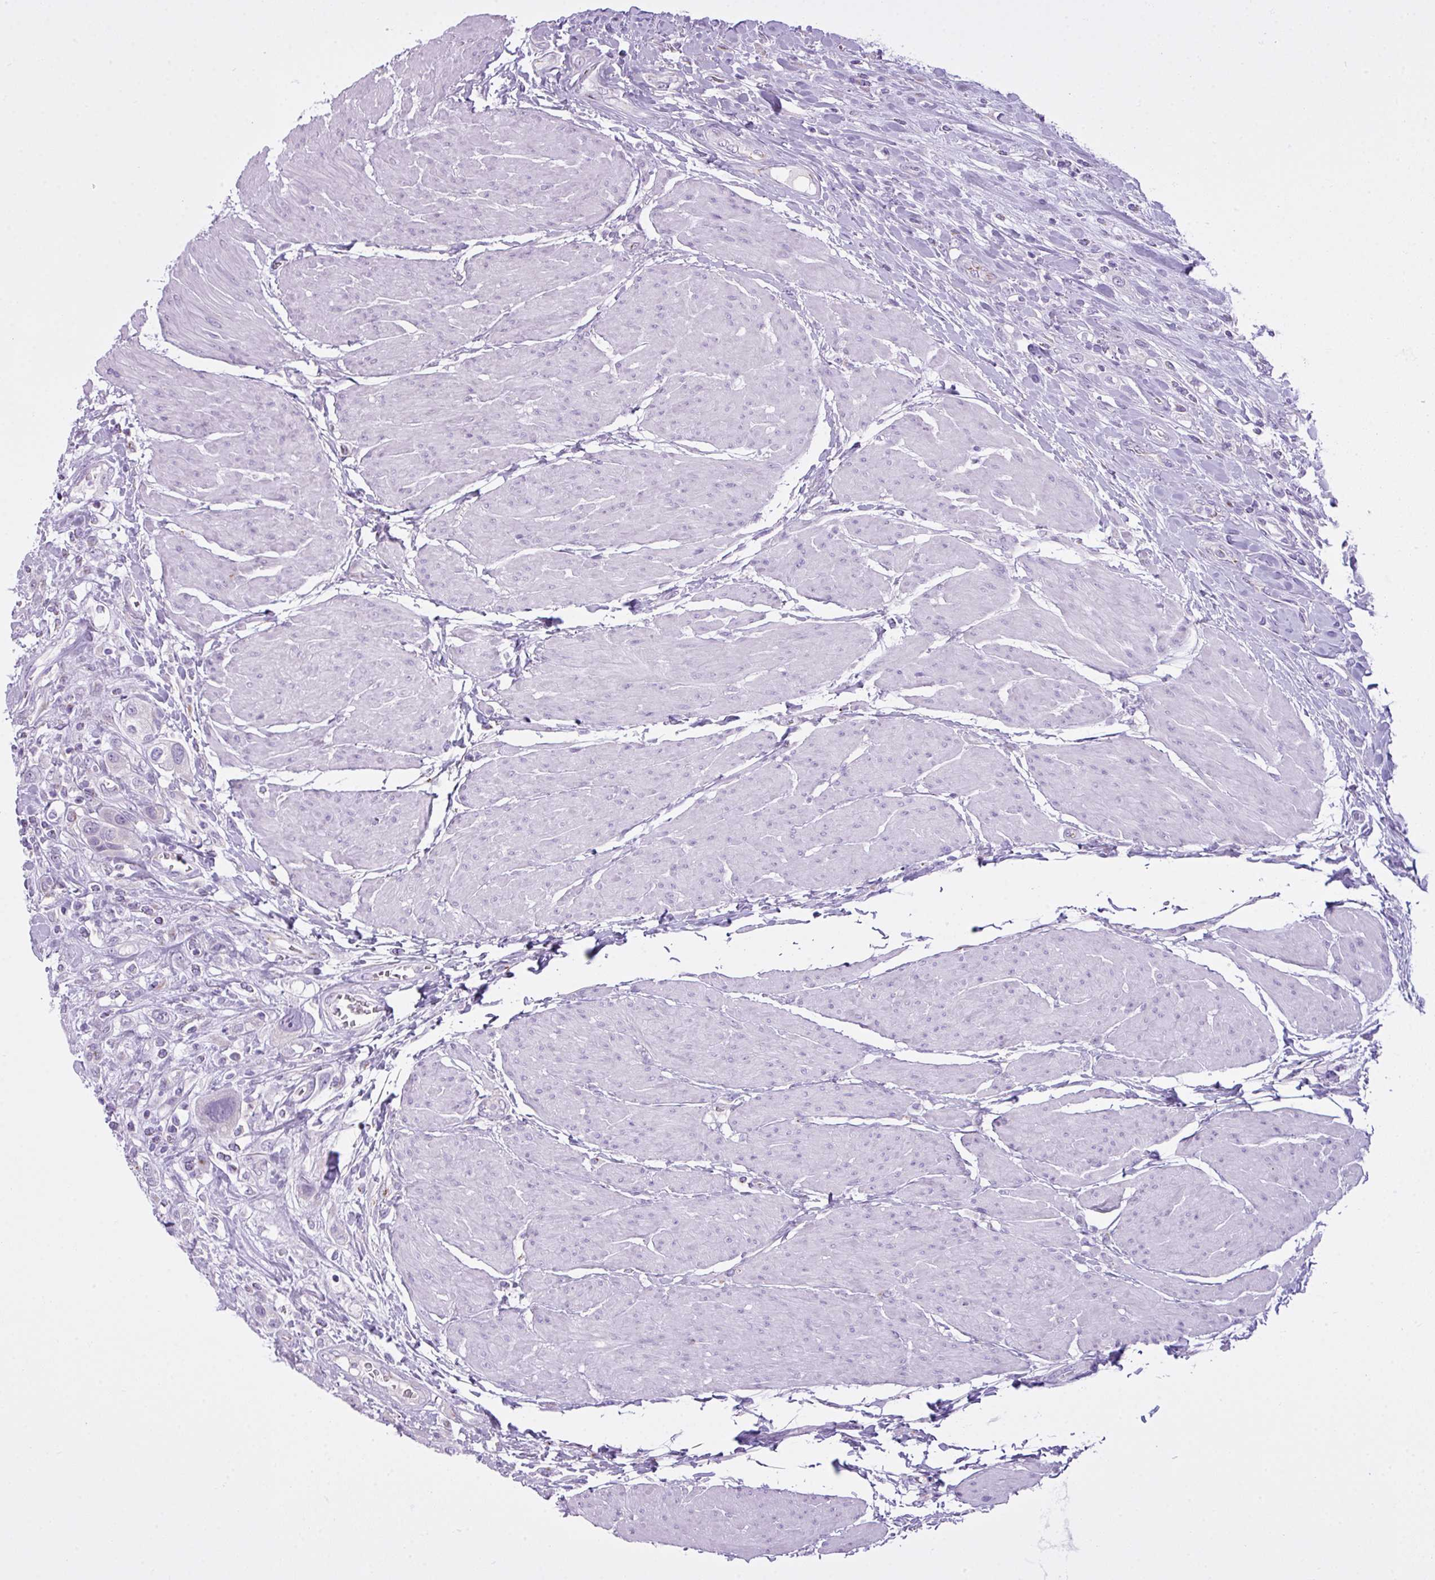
{"staining": {"intensity": "negative", "quantity": "none", "location": "none"}, "tissue": "urothelial cancer", "cell_type": "Tumor cells", "image_type": "cancer", "snomed": [{"axis": "morphology", "description": "Urothelial carcinoma, High grade"}, {"axis": "topography", "description": "Urinary bladder"}], "caption": "Human urothelial cancer stained for a protein using immunohistochemistry (IHC) shows no positivity in tumor cells.", "gene": "FAM43A", "patient": {"sex": "male", "age": 50}}